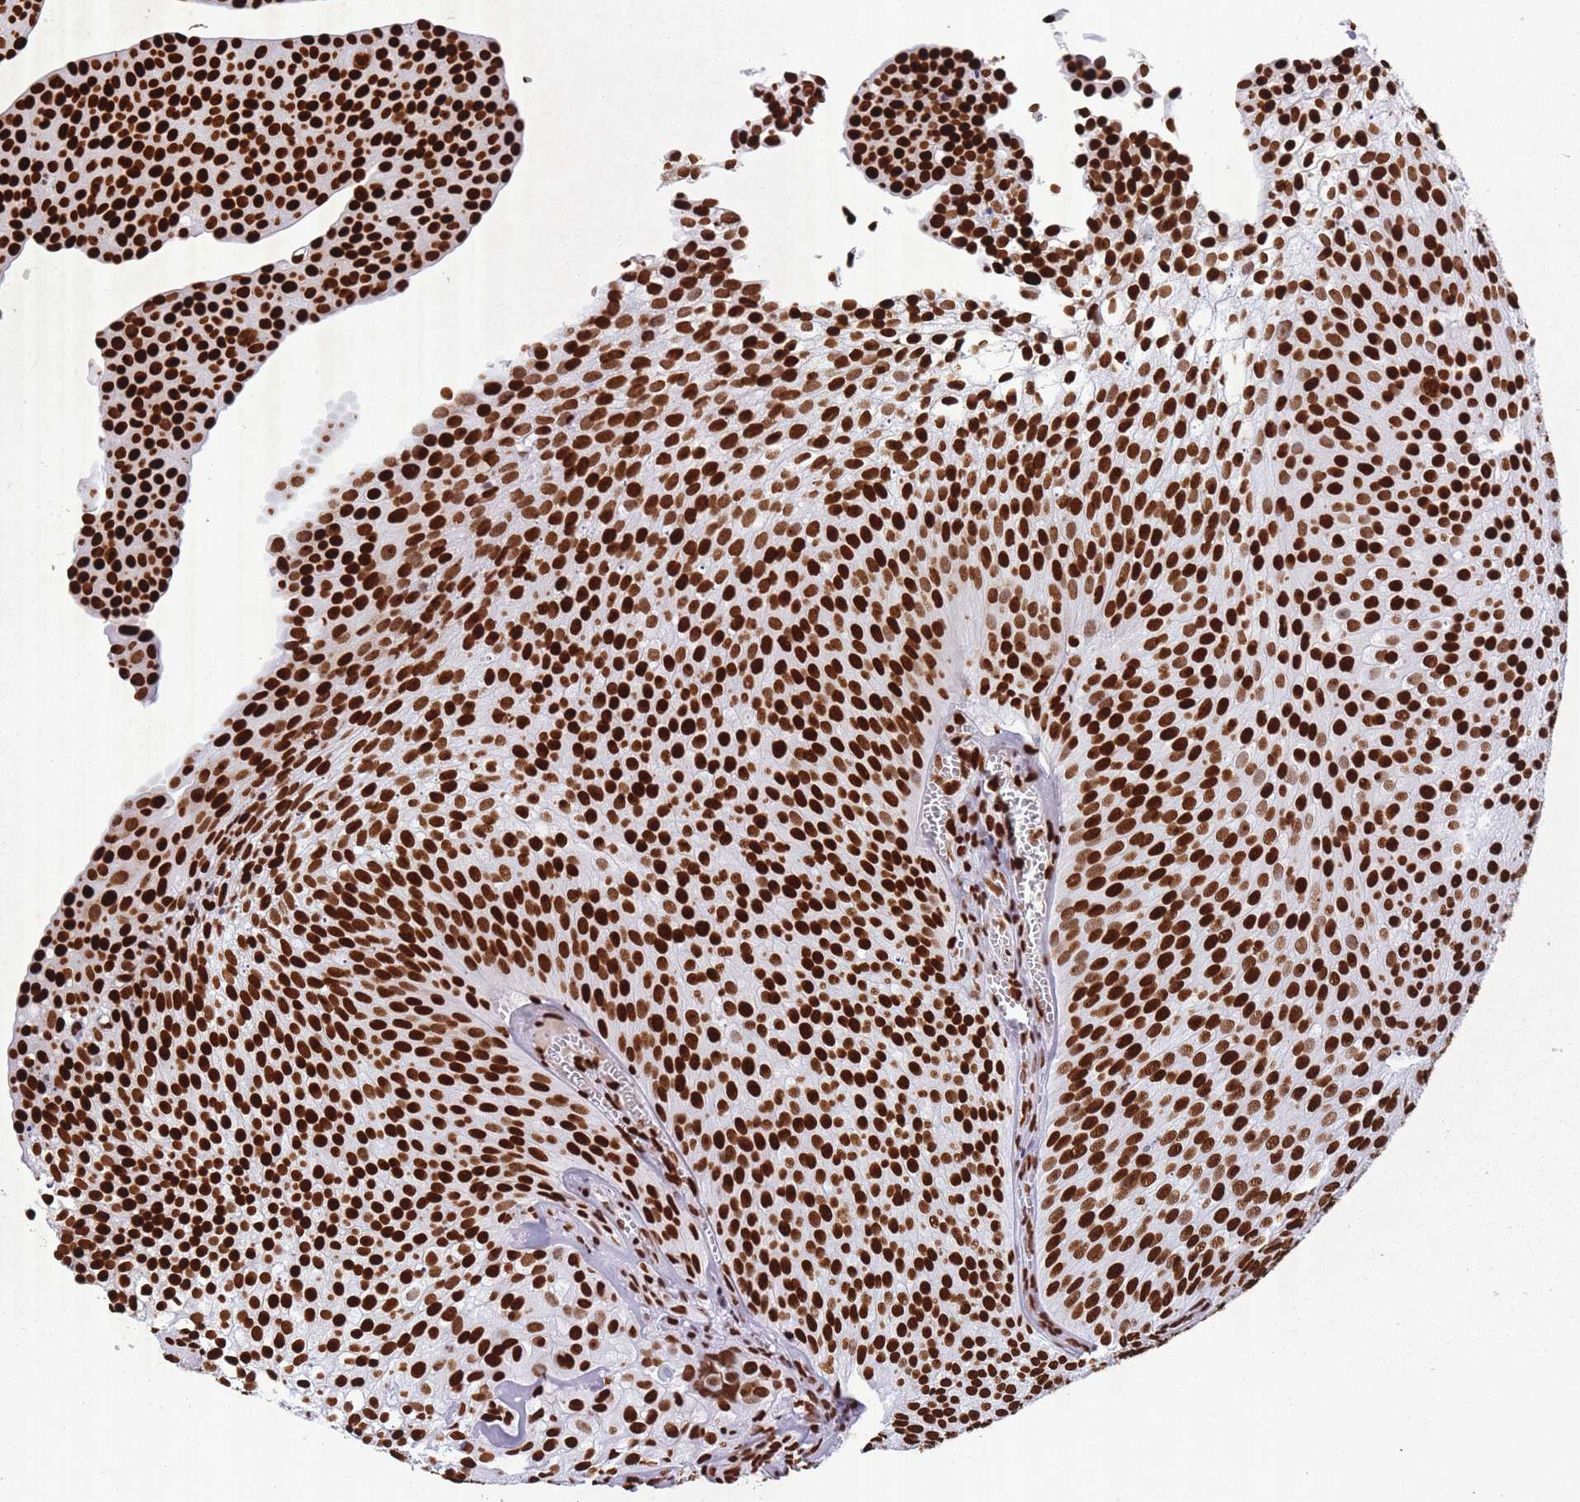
{"staining": {"intensity": "strong", "quantity": ">75%", "location": "nuclear"}, "tissue": "urothelial cancer", "cell_type": "Tumor cells", "image_type": "cancer", "snomed": [{"axis": "morphology", "description": "Urothelial carcinoma, Low grade"}, {"axis": "topography", "description": "Urinary bladder"}], "caption": "Protein staining displays strong nuclear positivity in about >75% of tumor cells in urothelial cancer. (Brightfield microscopy of DAB IHC at high magnification).", "gene": "HNRNPUL1", "patient": {"sex": "male", "age": 91}}